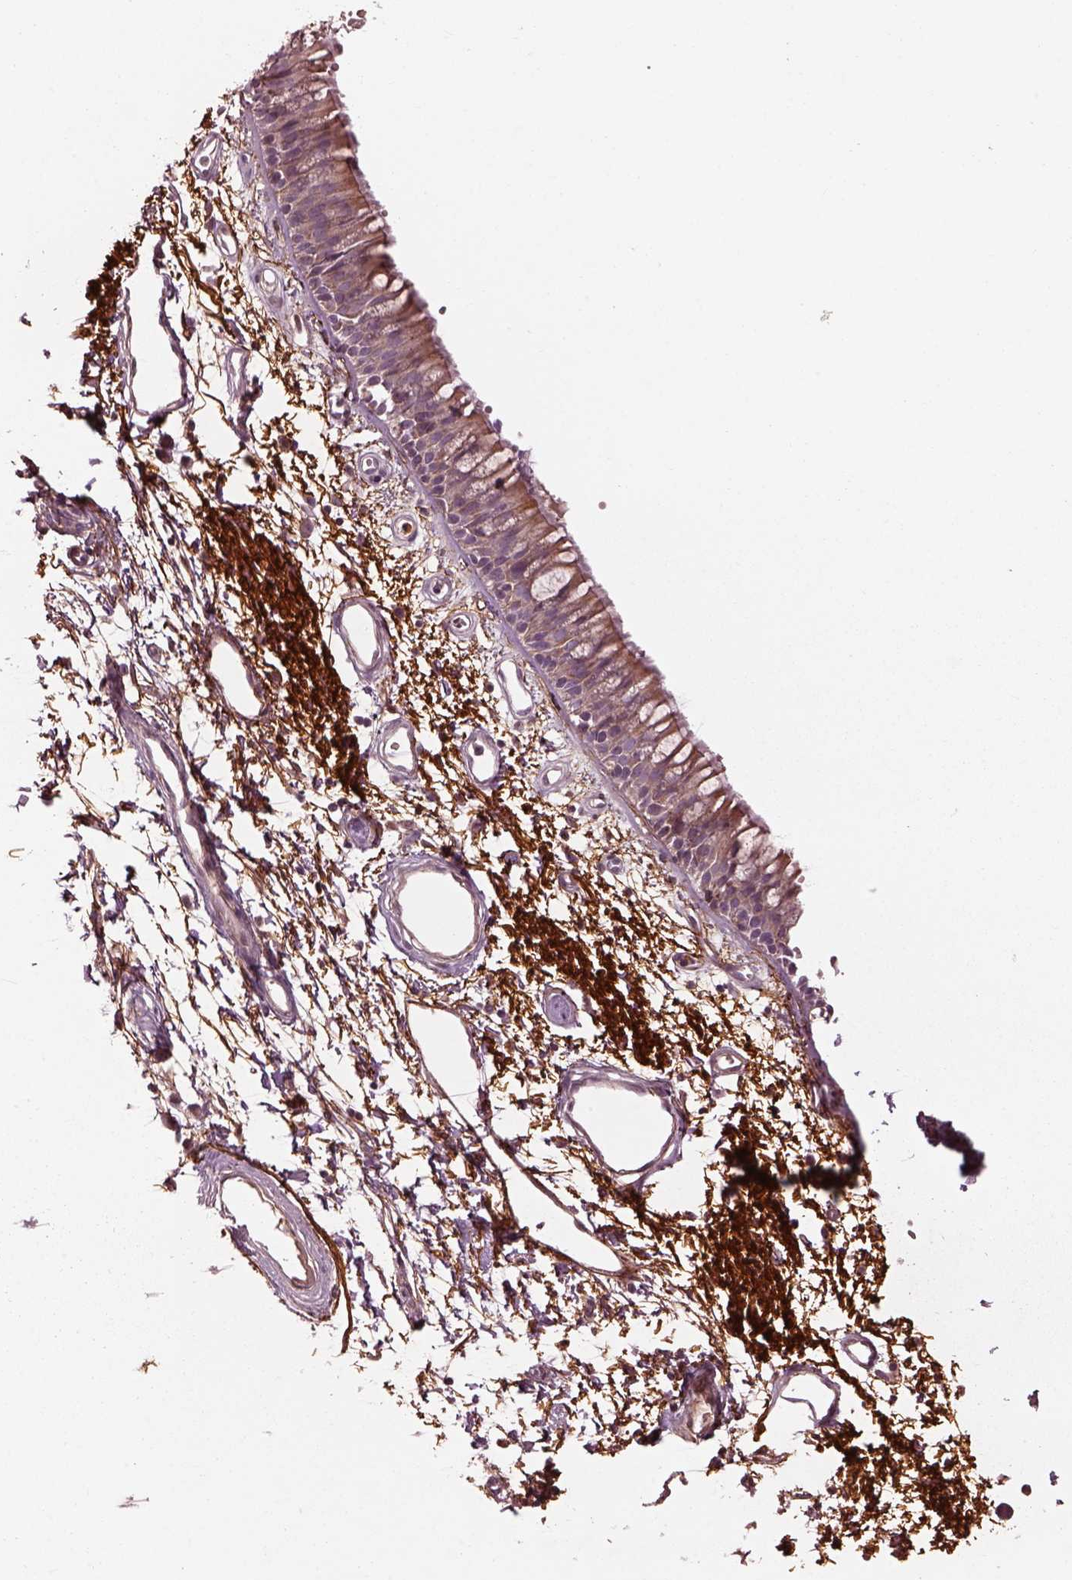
{"staining": {"intensity": "moderate", "quantity": "<25%", "location": "cytoplasmic/membranous"}, "tissue": "bronchus", "cell_type": "Respiratory epithelial cells", "image_type": "normal", "snomed": [{"axis": "morphology", "description": "Normal tissue, NOS"}, {"axis": "morphology", "description": "Squamous cell carcinoma, NOS"}, {"axis": "topography", "description": "Cartilage tissue"}, {"axis": "topography", "description": "Bronchus"}, {"axis": "topography", "description": "Lung"}], "caption": "Moderate cytoplasmic/membranous protein positivity is identified in about <25% of respiratory epithelial cells in bronchus.", "gene": "EFEMP1", "patient": {"sex": "male", "age": 66}}